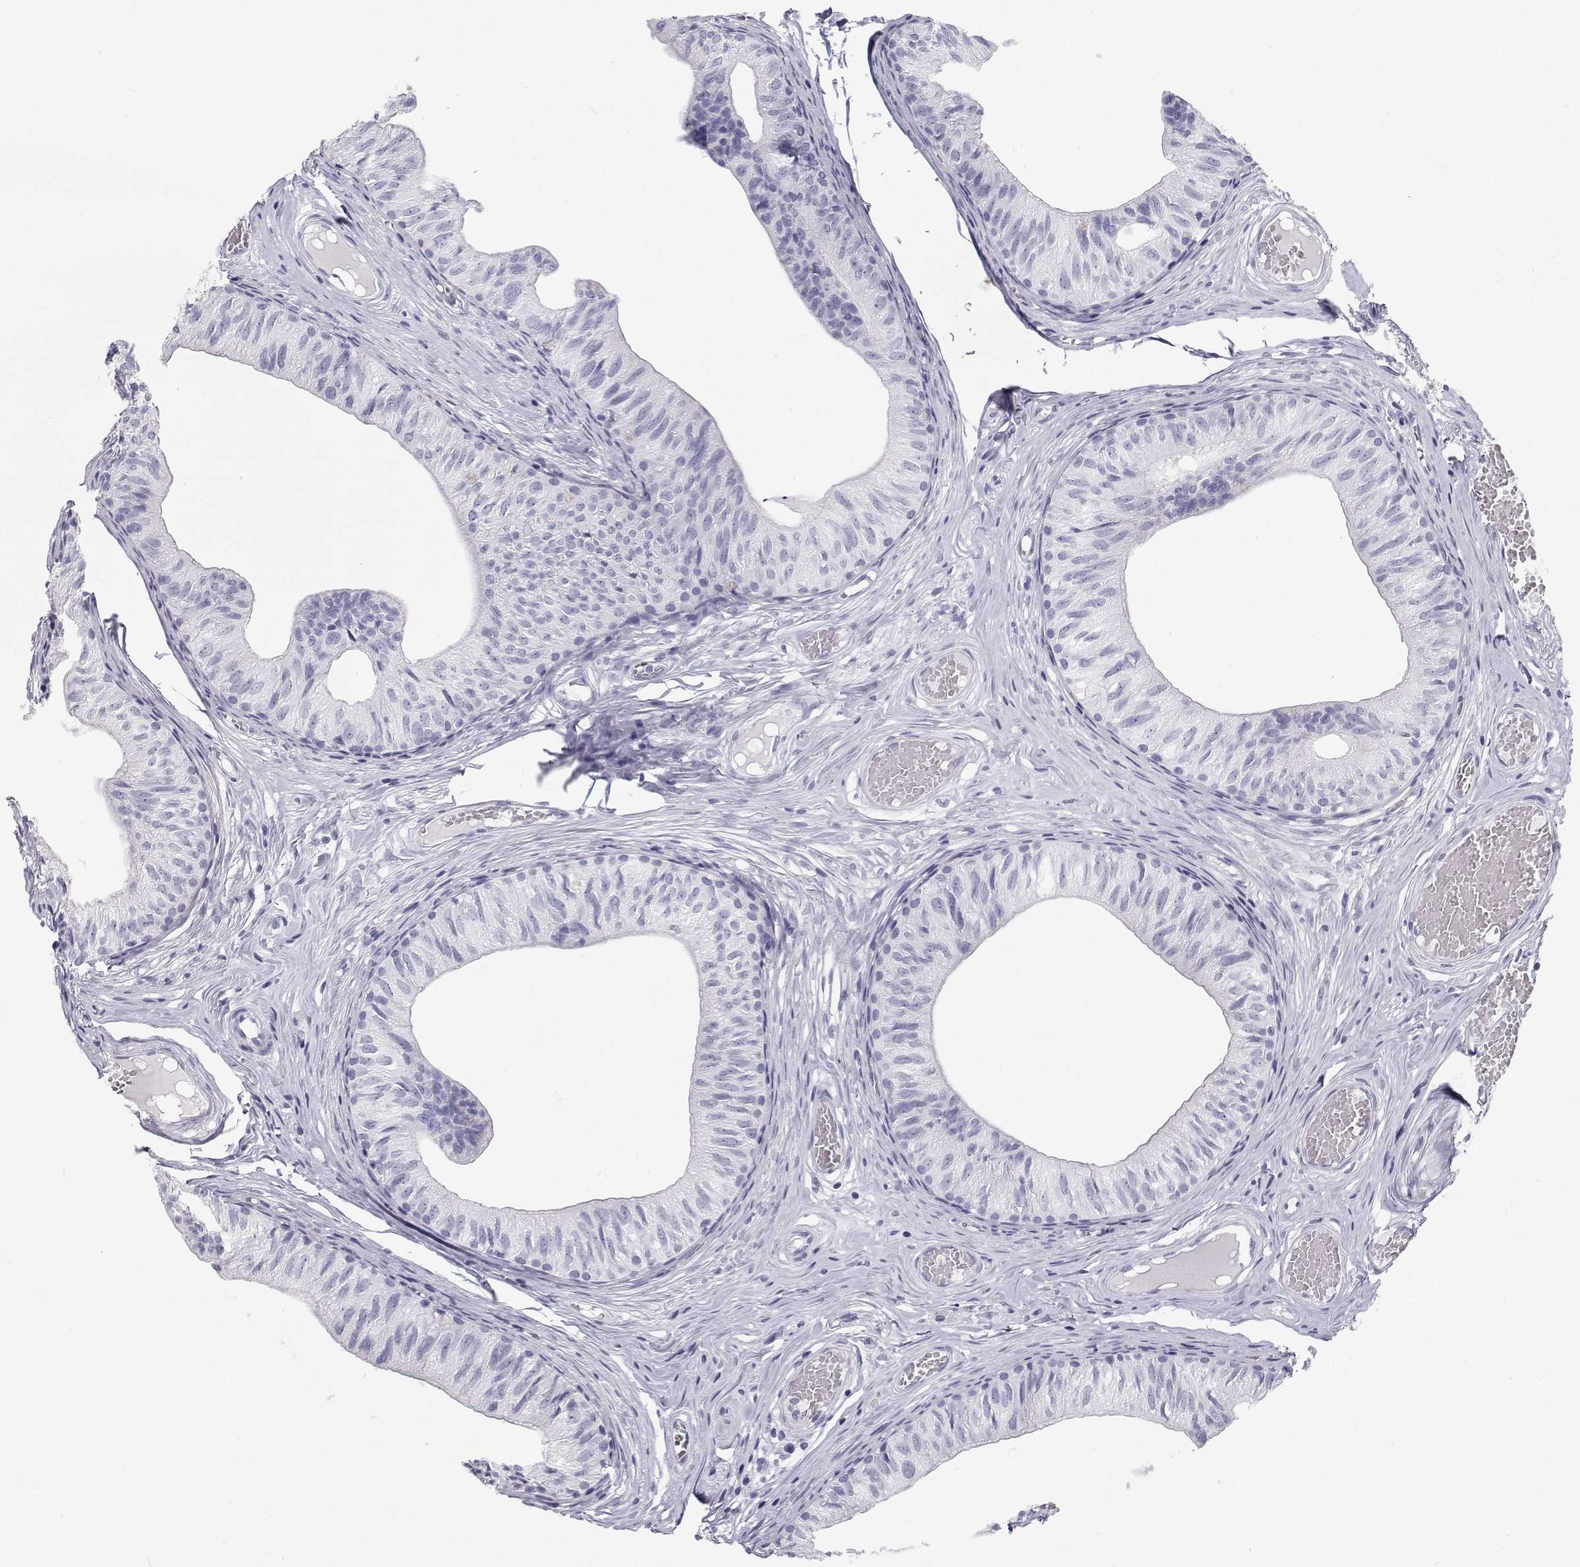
{"staining": {"intensity": "negative", "quantity": "none", "location": "none"}, "tissue": "epididymis", "cell_type": "Glandular cells", "image_type": "normal", "snomed": [{"axis": "morphology", "description": "Normal tissue, NOS"}, {"axis": "topography", "description": "Epididymis"}], "caption": "An IHC histopathology image of benign epididymis is shown. There is no staining in glandular cells of epididymis.", "gene": "SFTPB", "patient": {"sex": "male", "age": 25}}